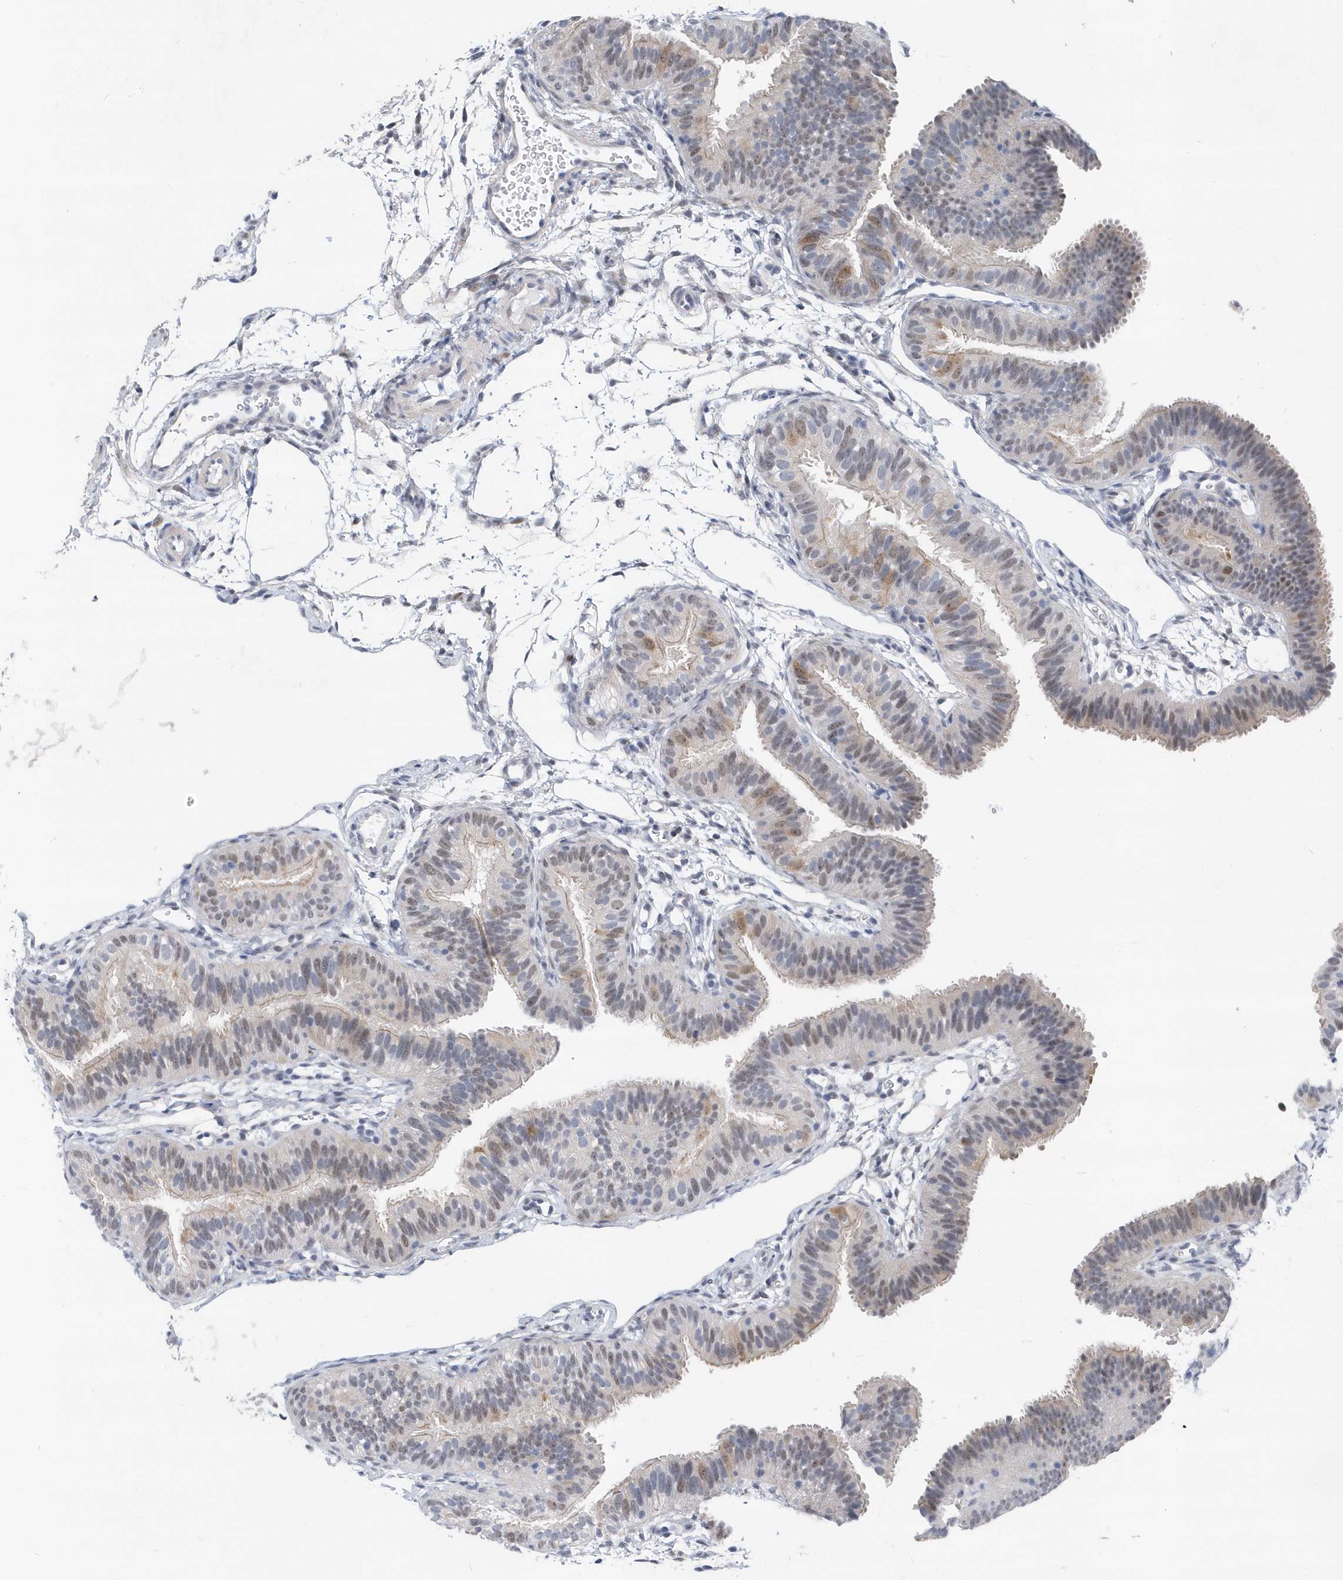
{"staining": {"intensity": "weak", "quantity": "<25%", "location": "nuclear"}, "tissue": "fallopian tube", "cell_type": "Glandular cells", "image_type": "normal", "snomed": [{"axis": "morphology", "description": "Normal tissue, NOS"}, {"axis": "topography", "description": "Fallopian tube"}], "caption": "High magnification brightfield microscopy of benign fallopian tube stained with DAB (3,3'-diaminobenzidine) (brown) and counterstained with hematoxylin (blue): glandular cells show no significant expression. The staining is performed using DAB brown chromogen with nuclei counter-stained in using hematoxylin.", "gene": "RPP30", "patient": {"sex": "female", "age": 35}}